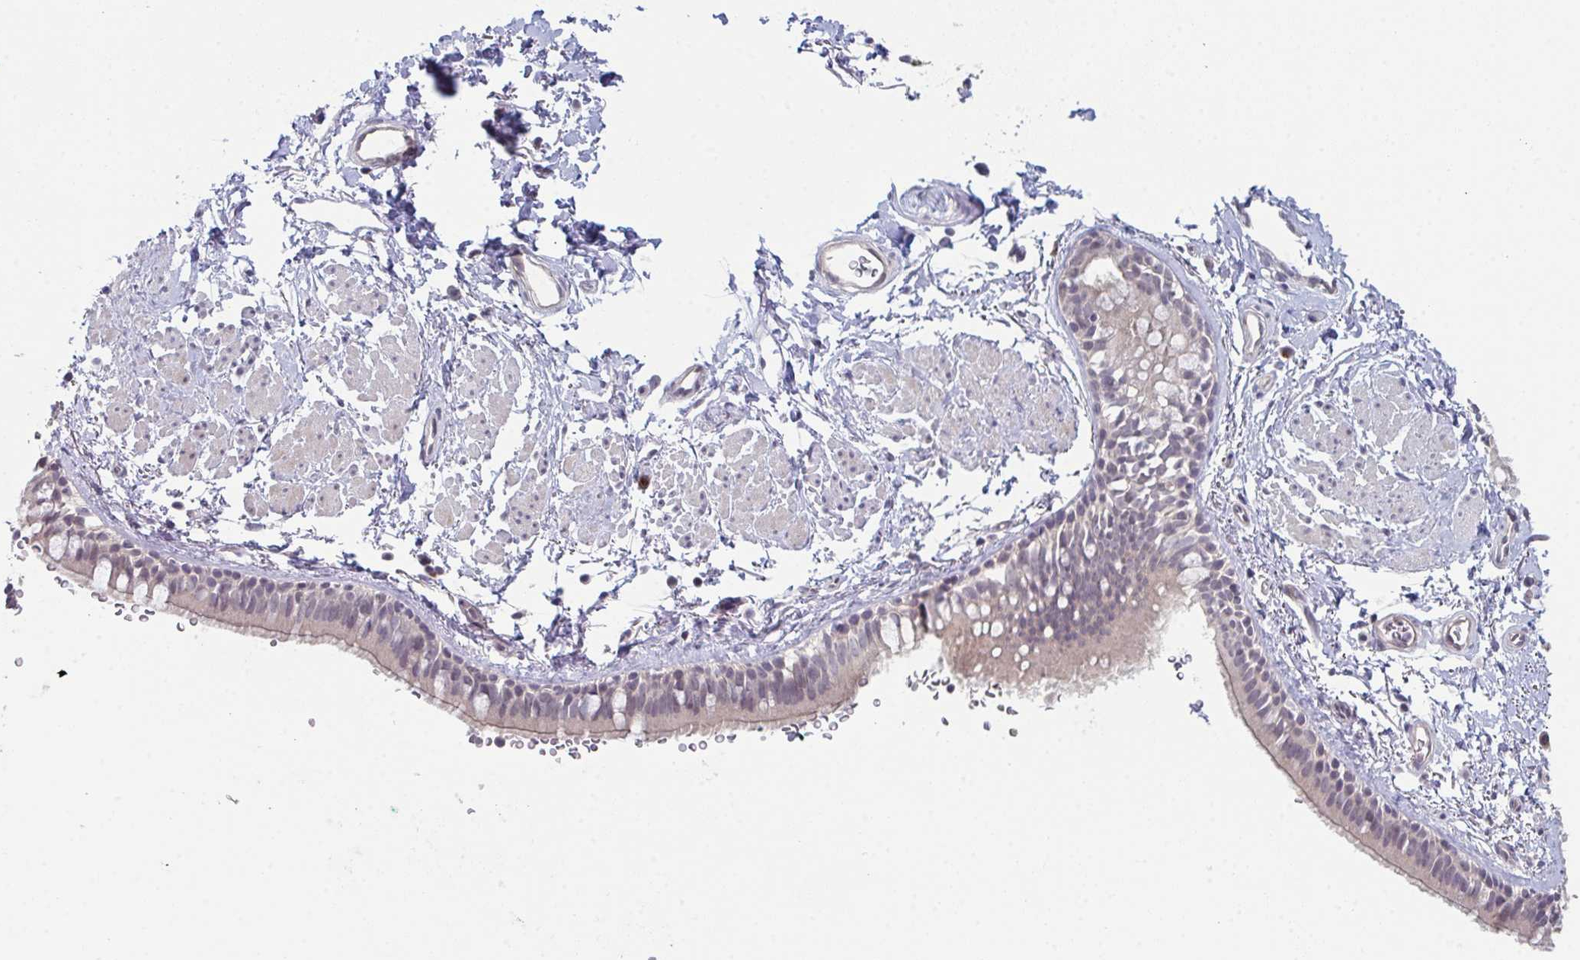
{"staining": {"intensity": "weak", "quantity": "<25%", "location": "cytoplasmic/membranous"}, "tissue": "bronchus", "cell_type": "Respiratory epithelial cells", "image_type": "normal", "snomed": [{"axis": "morphology", "description": "Normal tissue, NOS"}, {"axis": "topography", "description": "Lymph node"}, {"axis": "topography", "description": "Cartilage tissue"}, {"axis": "topography", "description": "Bronchus"}], "caption": "A high-resolution photomicrograph shows IHC staining of normal bronchus, which displays no significant expression in respiratory epithelial cells. (DAB (3,3'-diaminobenzidine) IHC with hematoxylin counter stain).", "gene": "ZNF214", "patient": {"sex": "female", "age": 70}}